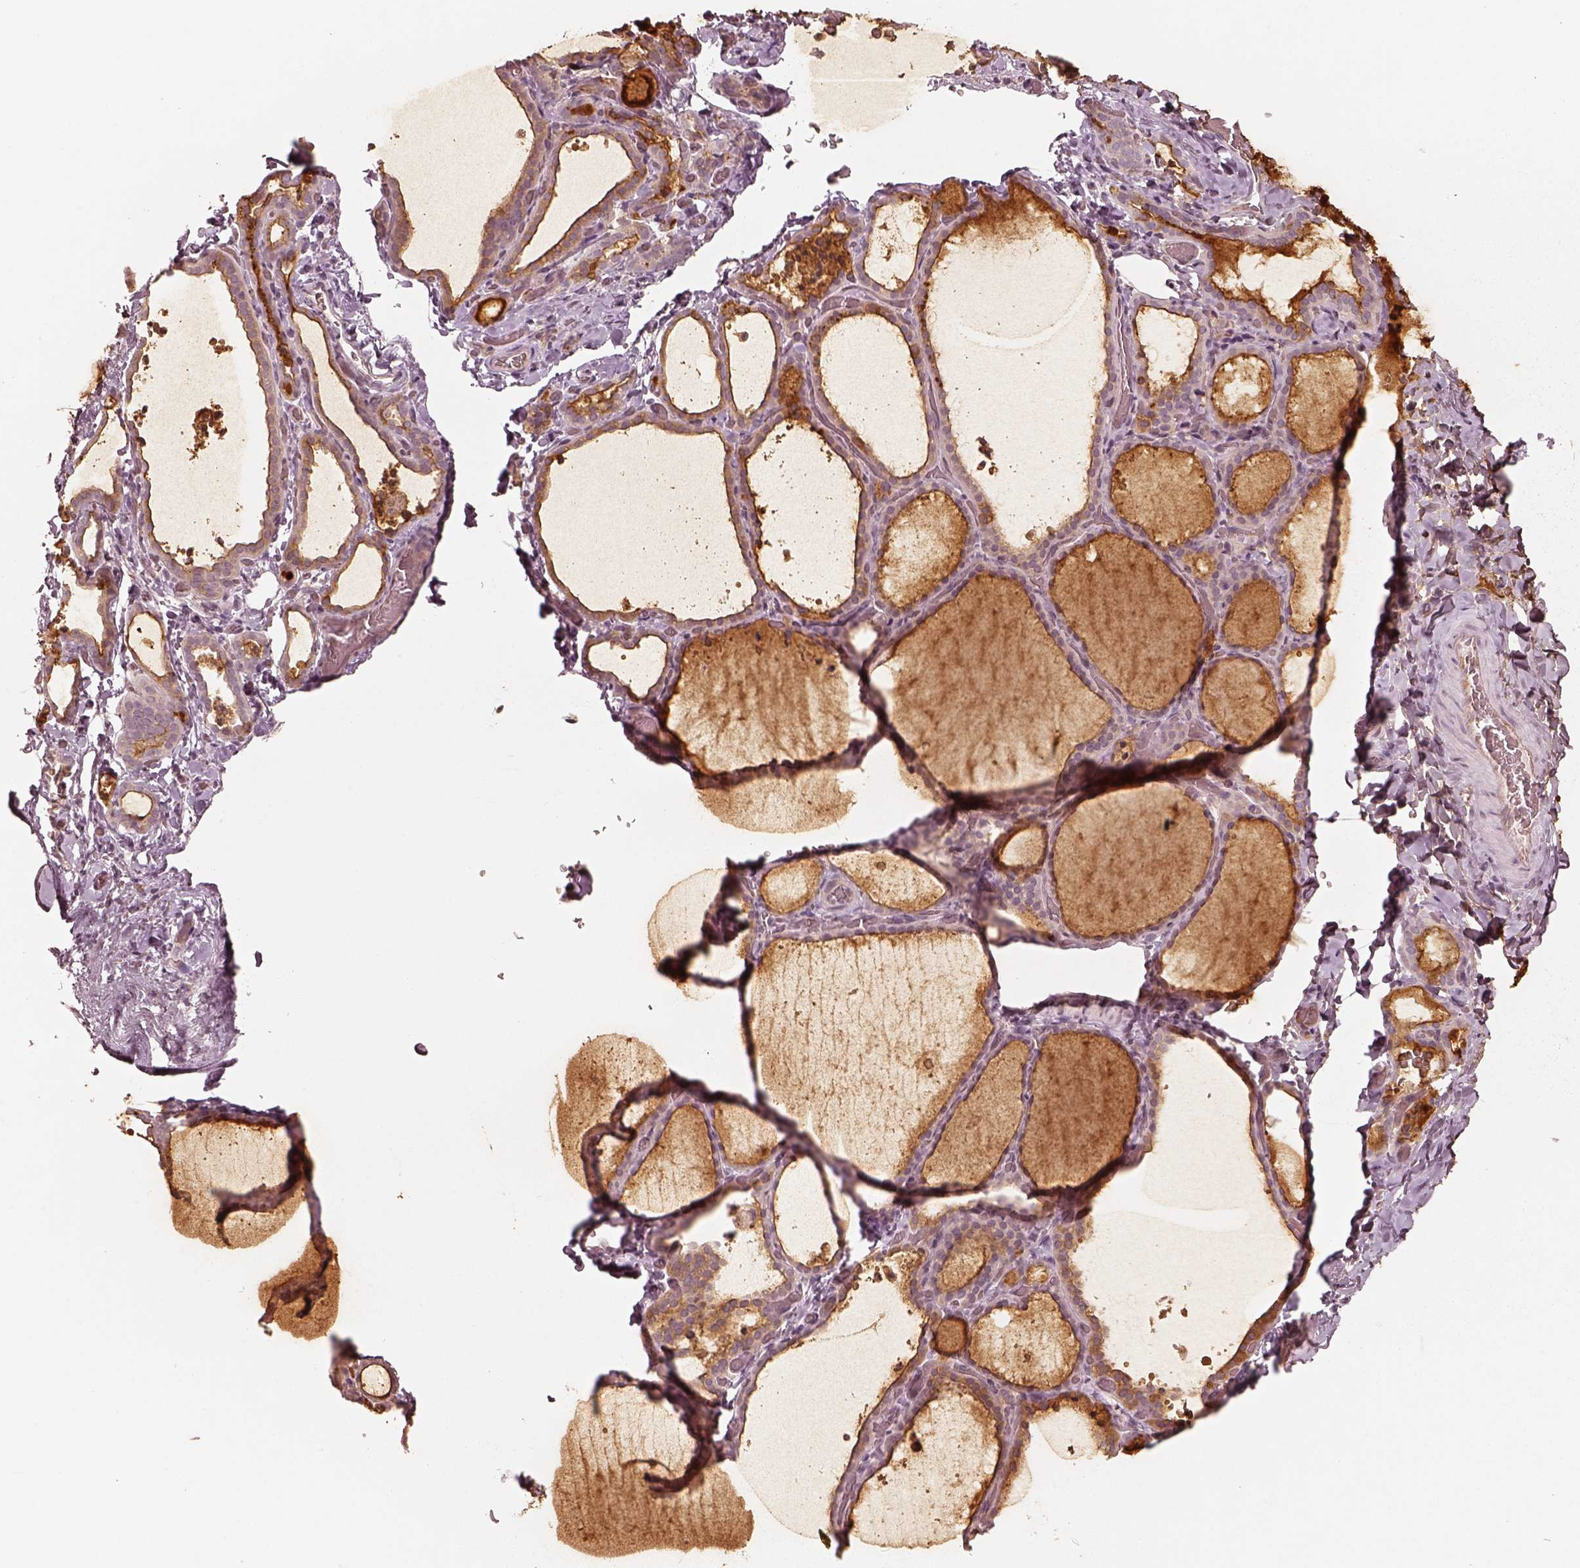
{"staining": {"intensity": "moderate", "quantity": "25%-75%", "location": "cytoplasmic/membranous"}, "tissue": "thyroid gland", "cell_type": "Glandular cells", "image_type": "normal", "snomed": [{"axis": "morphology", "description": "Normal tissue, NOS"}, {"axis": "topography", "description": "Thyroid gland"}], "caption": "DAB immunohistochemical staining of benign human thyroid gland displays moderate cytoplasmic/membranous protein positivity in about 25%-75% of glandular cells.", "gene": "ACACB", "patient": {"sex": "female", "age": 22}}